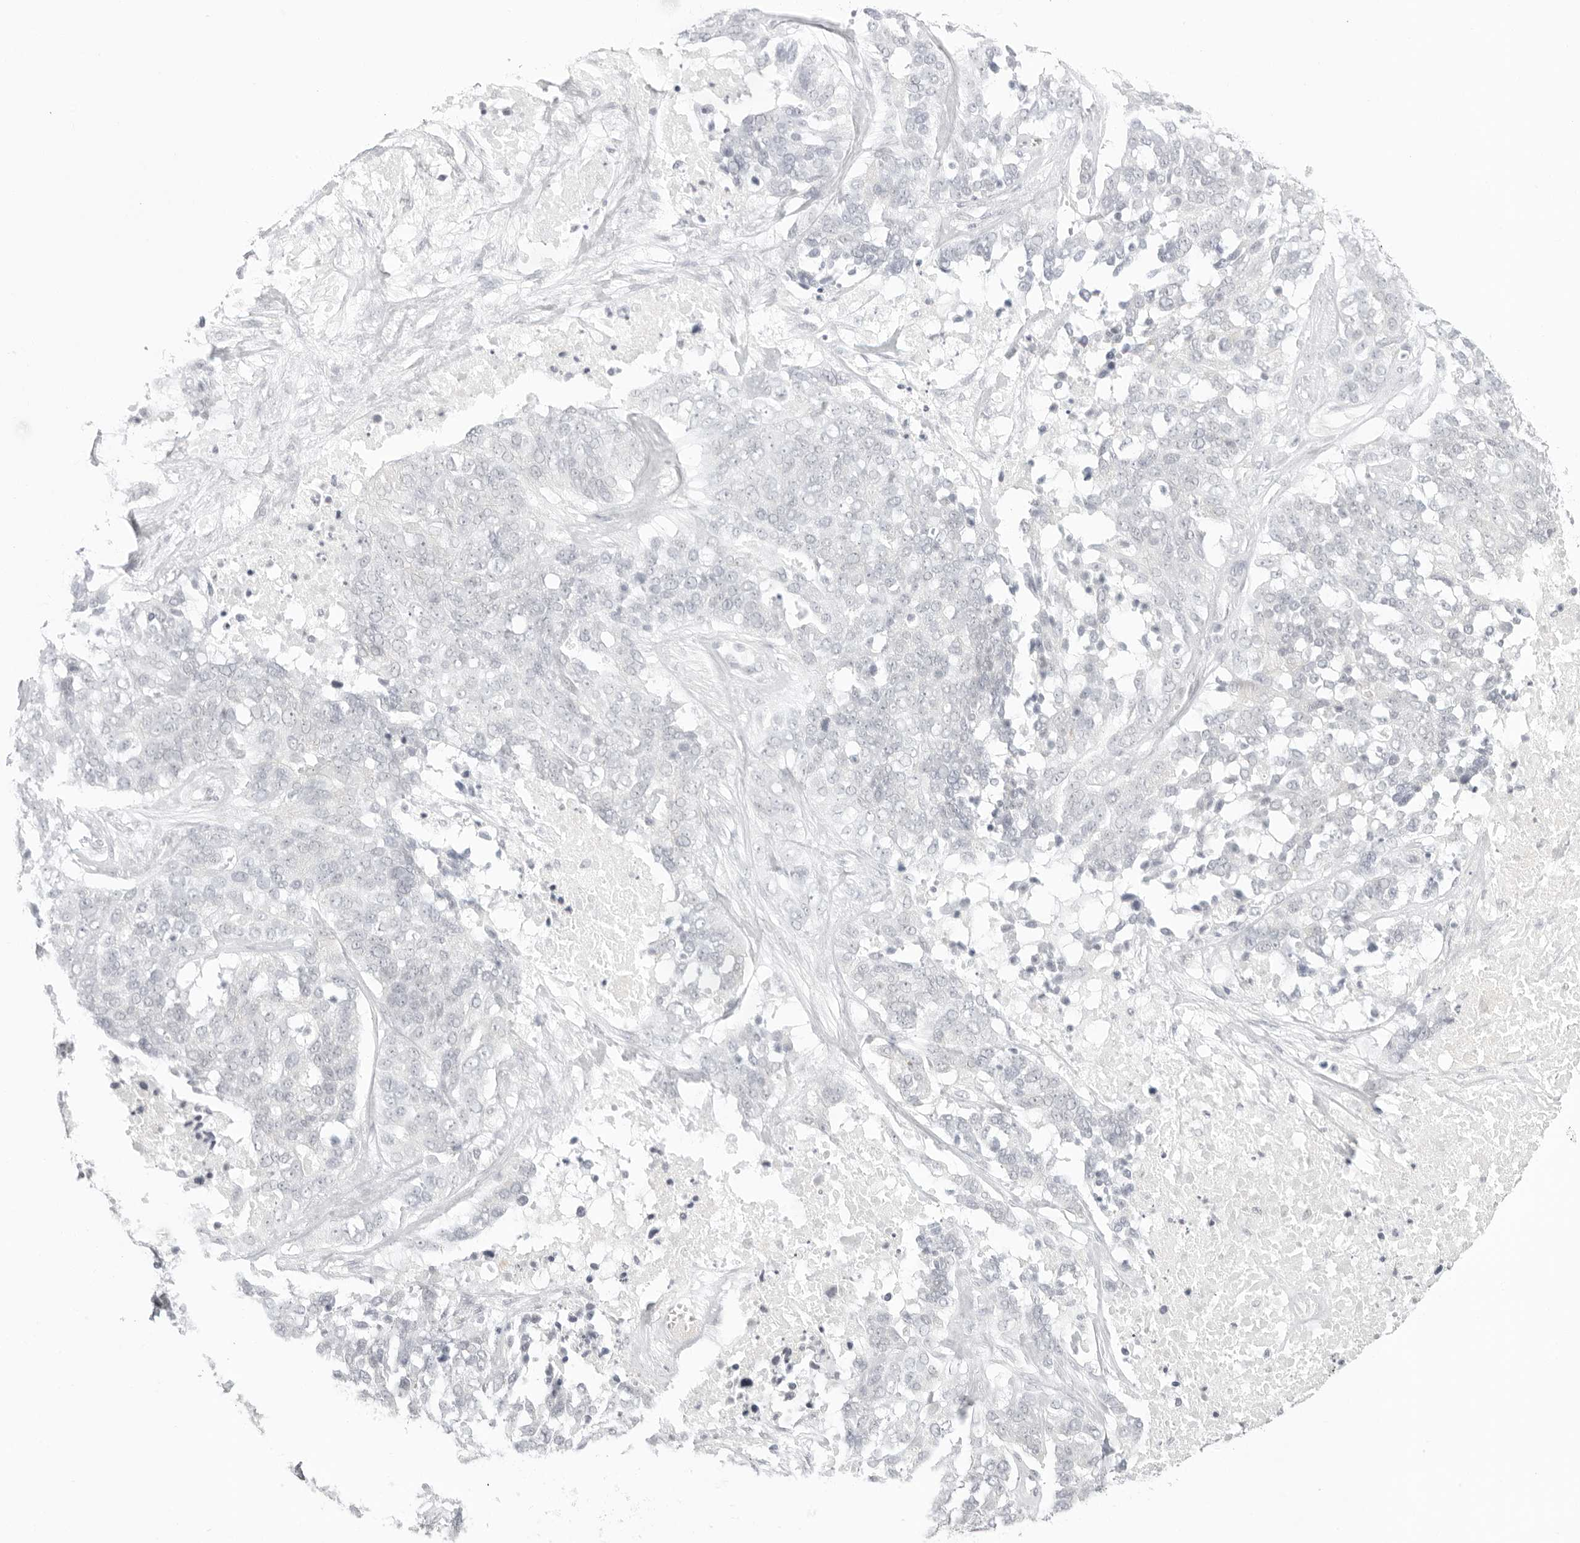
{"staining": {"intensity": "negative", "quantity": "none", "location": "none"}, "tissue": "ovarian cancer", "cell_type": "Tumor cells", "image_type": "cancer", "snomed": [{"axis": "morphology", "description": "Cystadenocarcinoma, serous, NOS"}, {"axis": "topography", "description": "Ovary"}], "caption": "An immunohistochemistry (IHC) image of ovarian serous cystadenocarcinoma is shown. There is no staining in tumor cells of ovarian serous cystadenocarcinoma.", "gene": "MED18", "patient": {"sex": "female", "age": 44}}